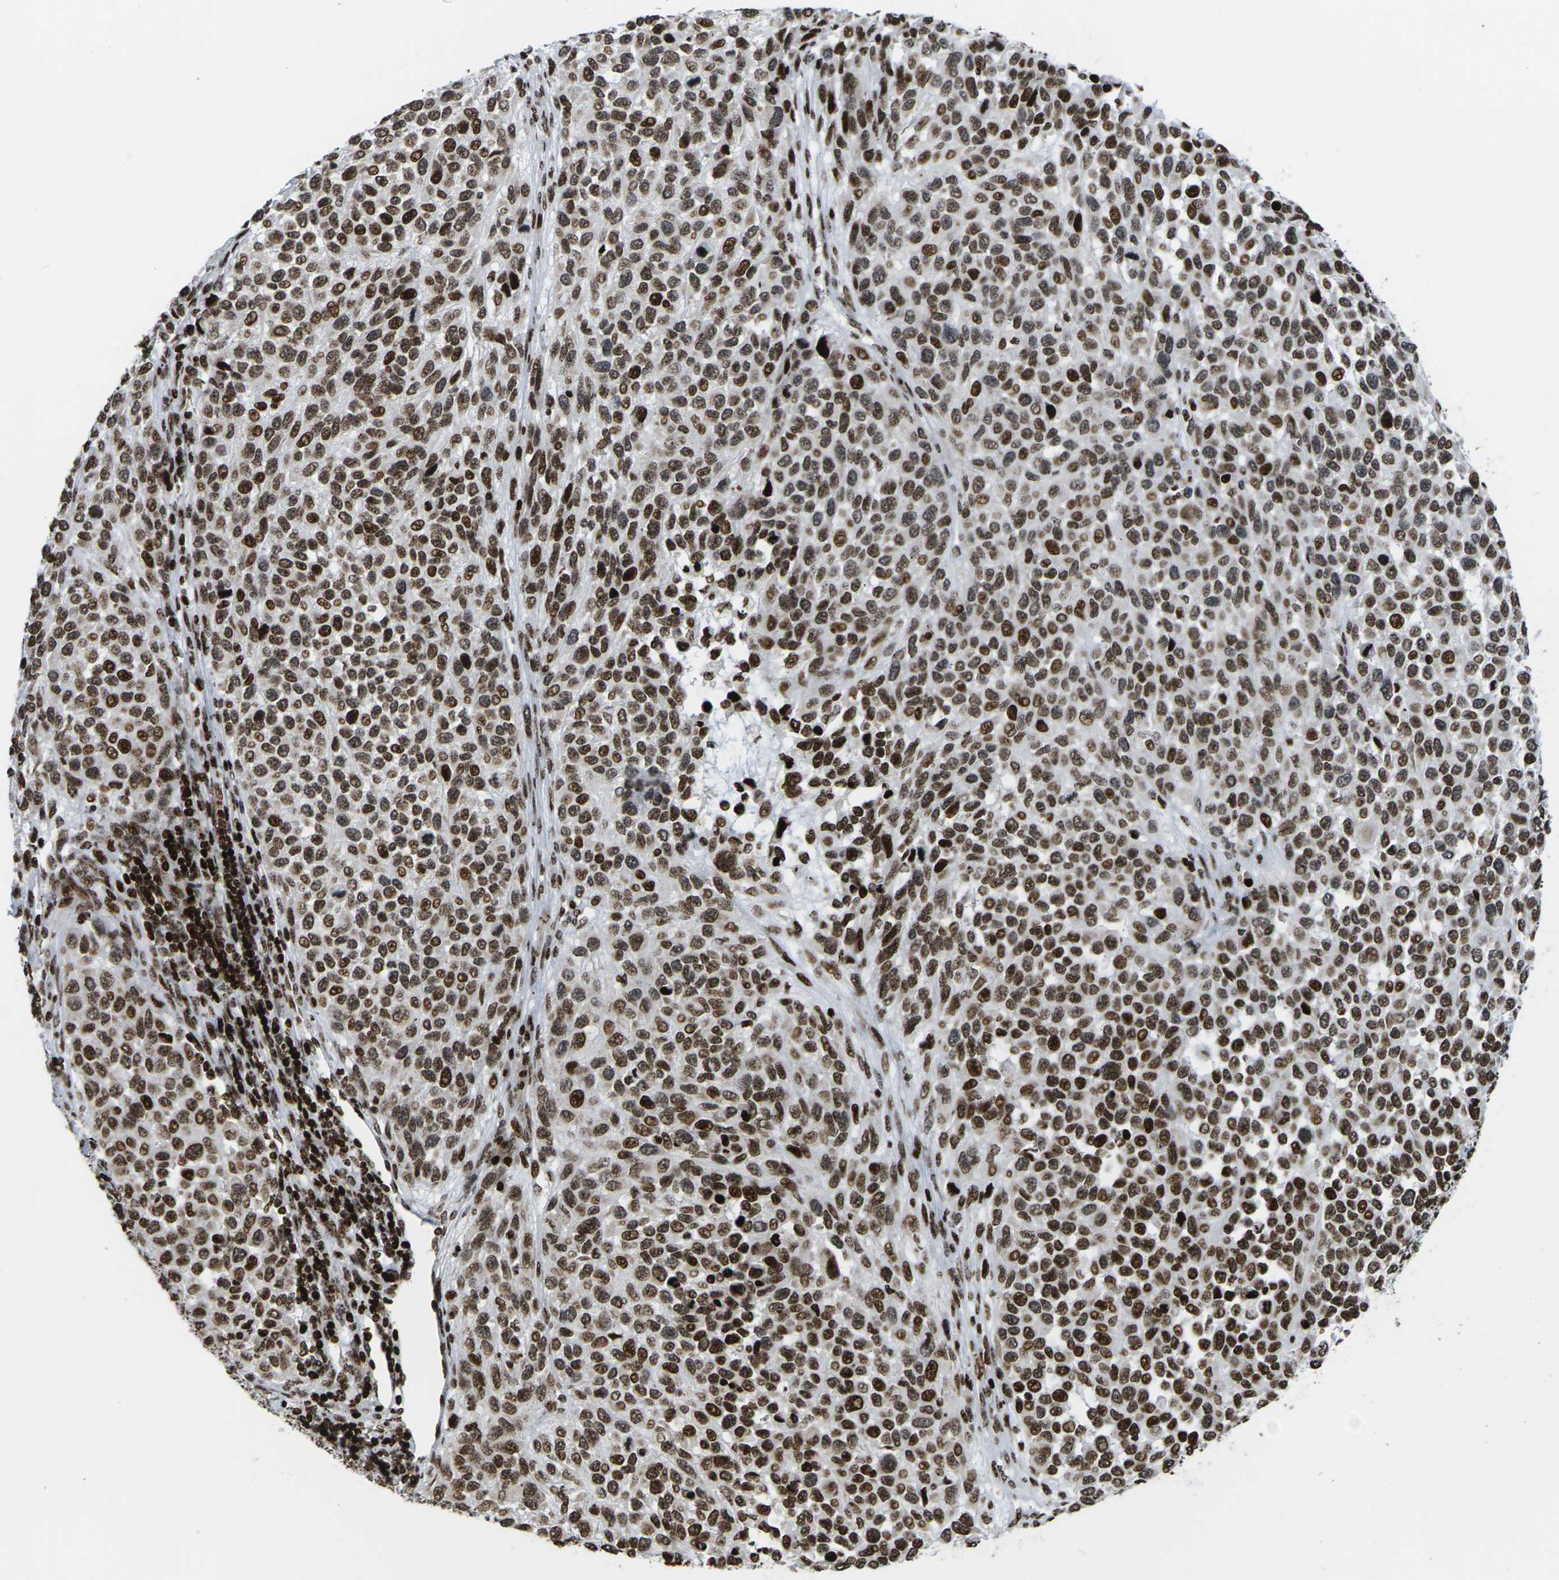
{"staining": {"intensity": "strong", "quantity": ">75%", "location": "cytoplasmic/membranous,nuclear"}, "tissue": "melanoma", "cell_type": "Tumor cells", "image_type": "cancer", "snomed": [{"axis": "morphology", "description": "Malignant melanoma, Metastatic site"}, {"axis": "topography", "description": "Lymph node"}], "caption": "The micrograph reveals staining of malignant melanoma (metastatic site), revealing strong cytoplasmic/membranous and nuclear protein expression (brown color) within tumor cells. (DAB IHC with brightfield microscopy, high magnification).", "gene": "H1-4", "patient": {"sex": "male", "age": 61}}